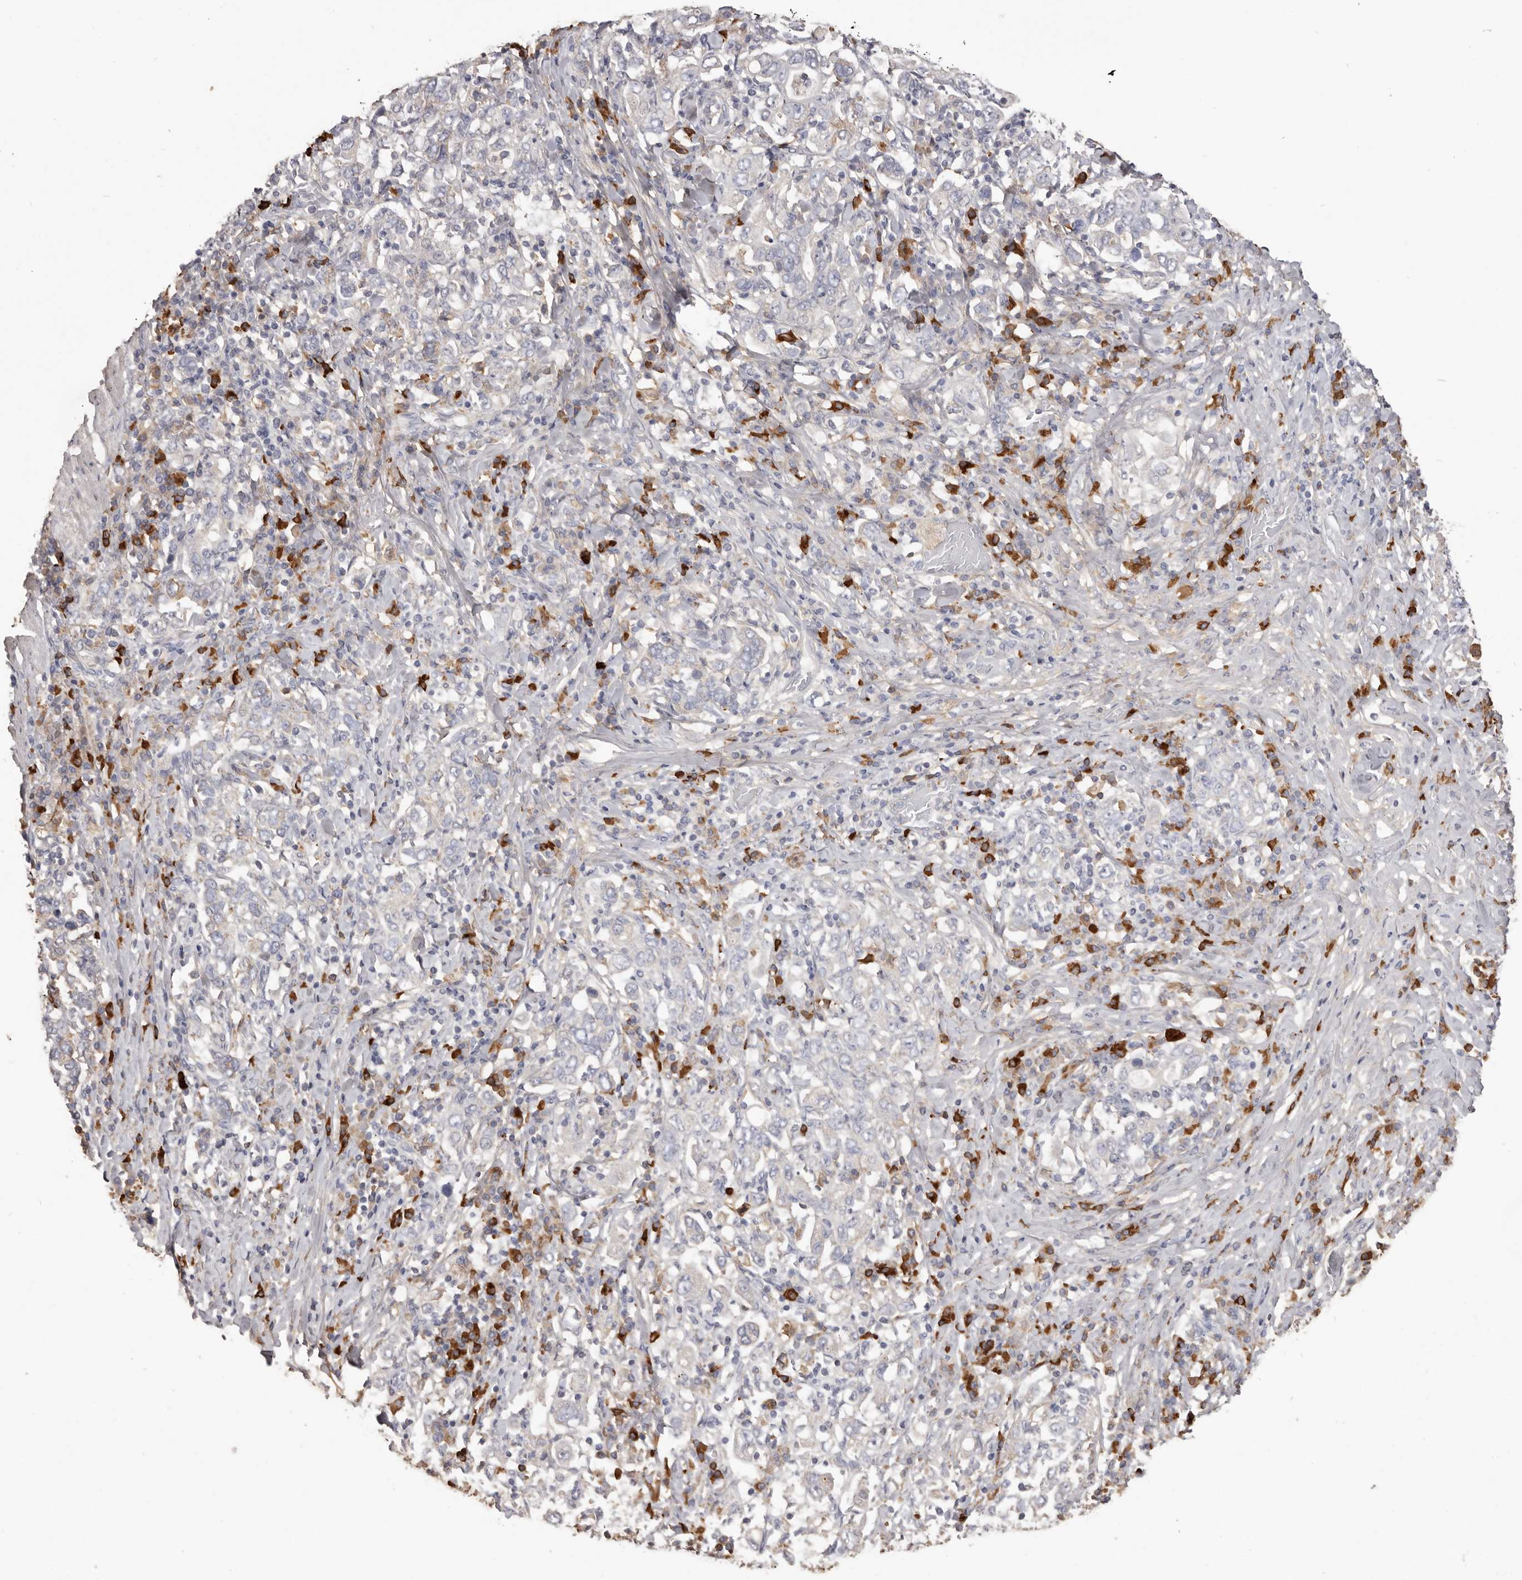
{"staining": {"intensity": "moderate", "quantity": "<25%", "location": "cytoplasmic/membranous"}, "tissue": "stomach cancer", "cell_type": "Tumor cells", "image_type": "cancer", "snomed": [{"axis": "morphology", "description": "Adenocarcinoma, NOS"}, {"axis": "topography", "description": "Stomach, upper"}], "caption": "Human stomach cancer (adenocarcinoma) stained with a protein marker demonstrates moderate staining in tumor cells.", "gene": "HCAR2", "patient": {"sex": "male", "age": 62}}